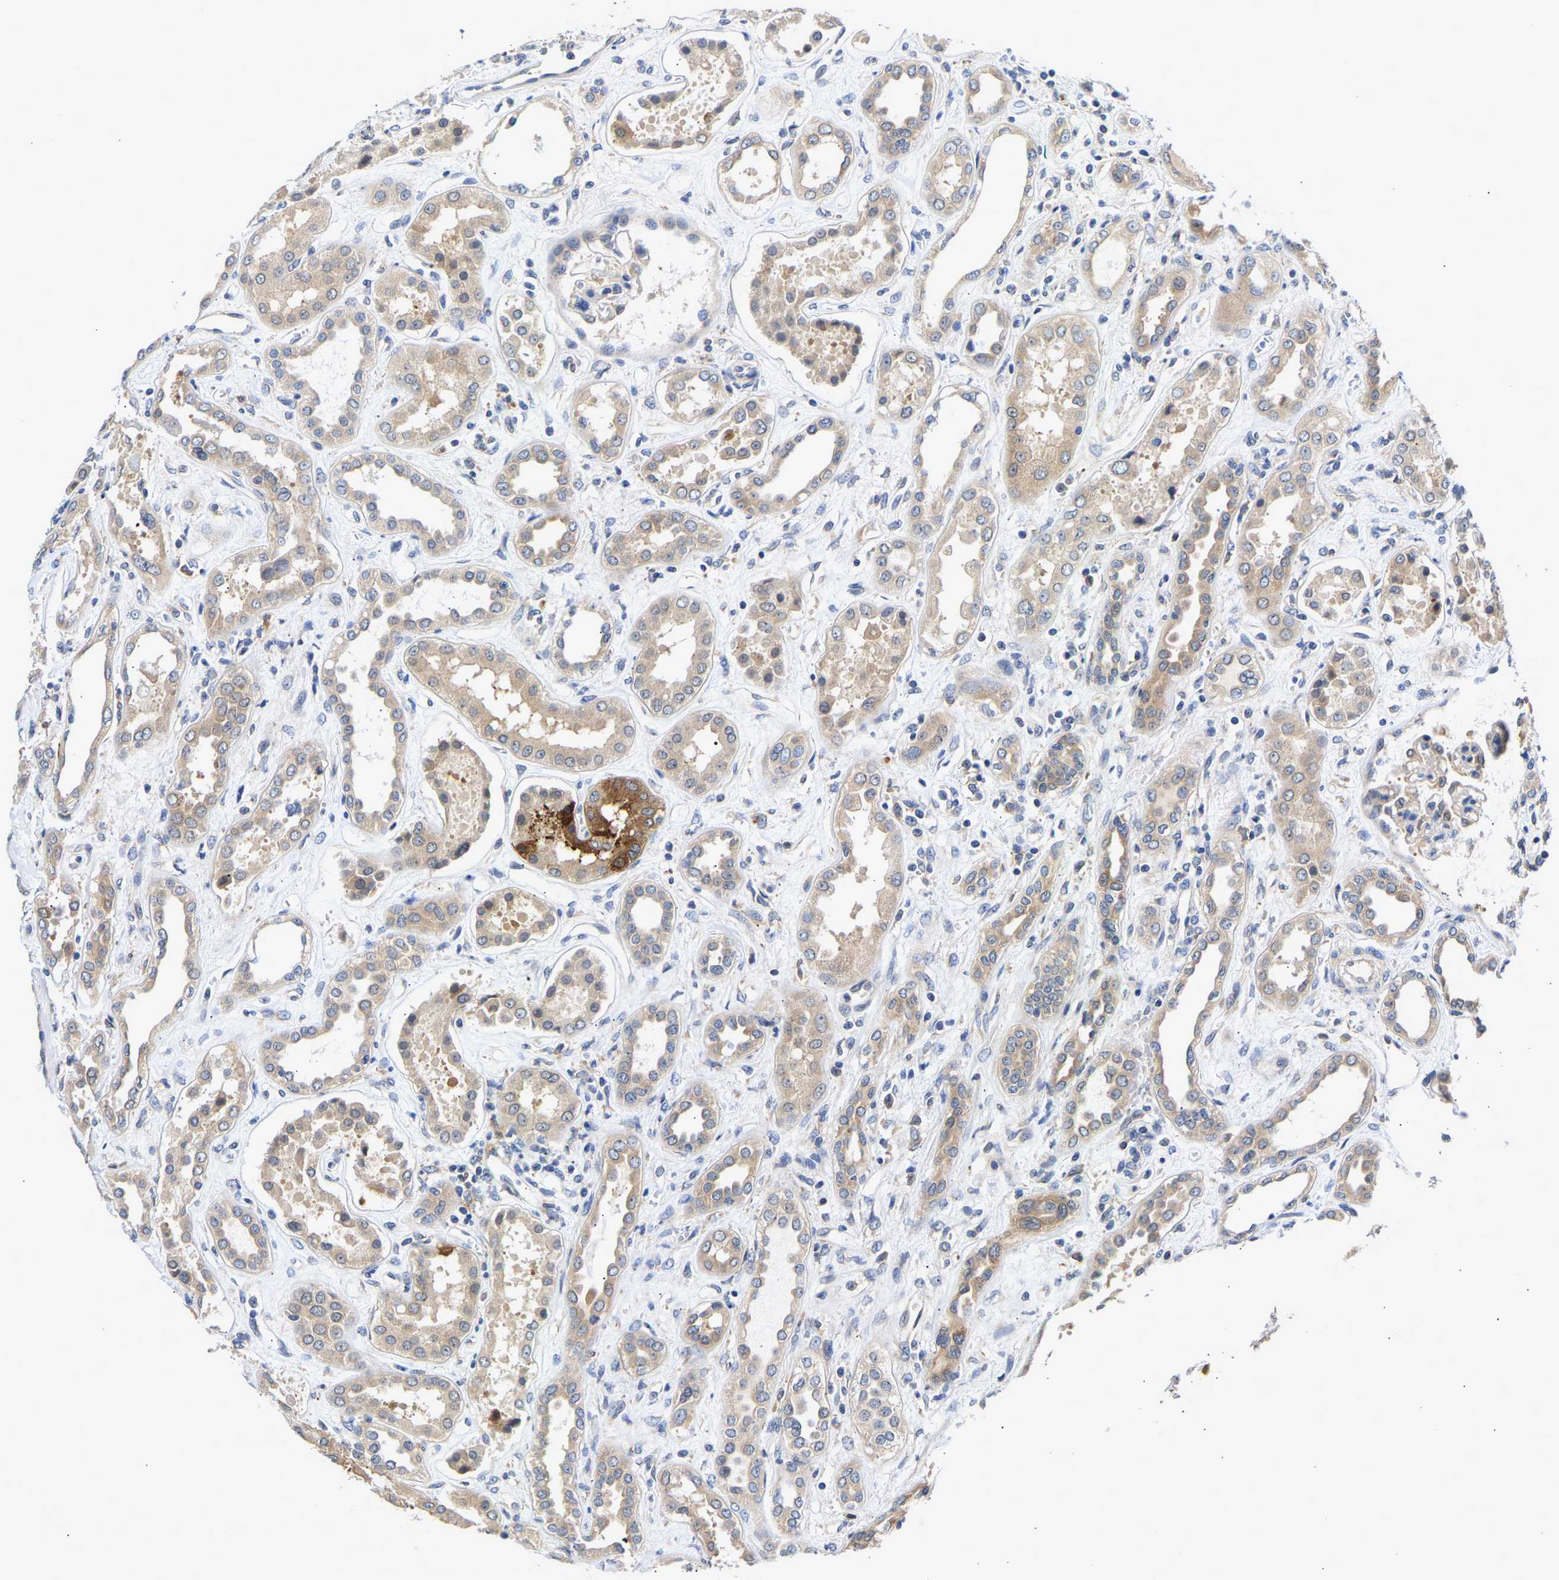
{"staining": {"intensity": "weak", "quantity": "<25%", "location": "cytoplasmic/membranous"}, "tissue": "kidney", "cell_type": "Cells in glomeruli", "image_type": "normal", "snomed": [{"axis": "morphology", "description": "Normal tissue, NOS"}, {"axis": "topography", "description": "Kidney"}], "caption": "The image reveals no staining of cells in glomeruli in normal kidney.", "gene": "CCDC6", "patient": {"sex": "male", "age": 59}}